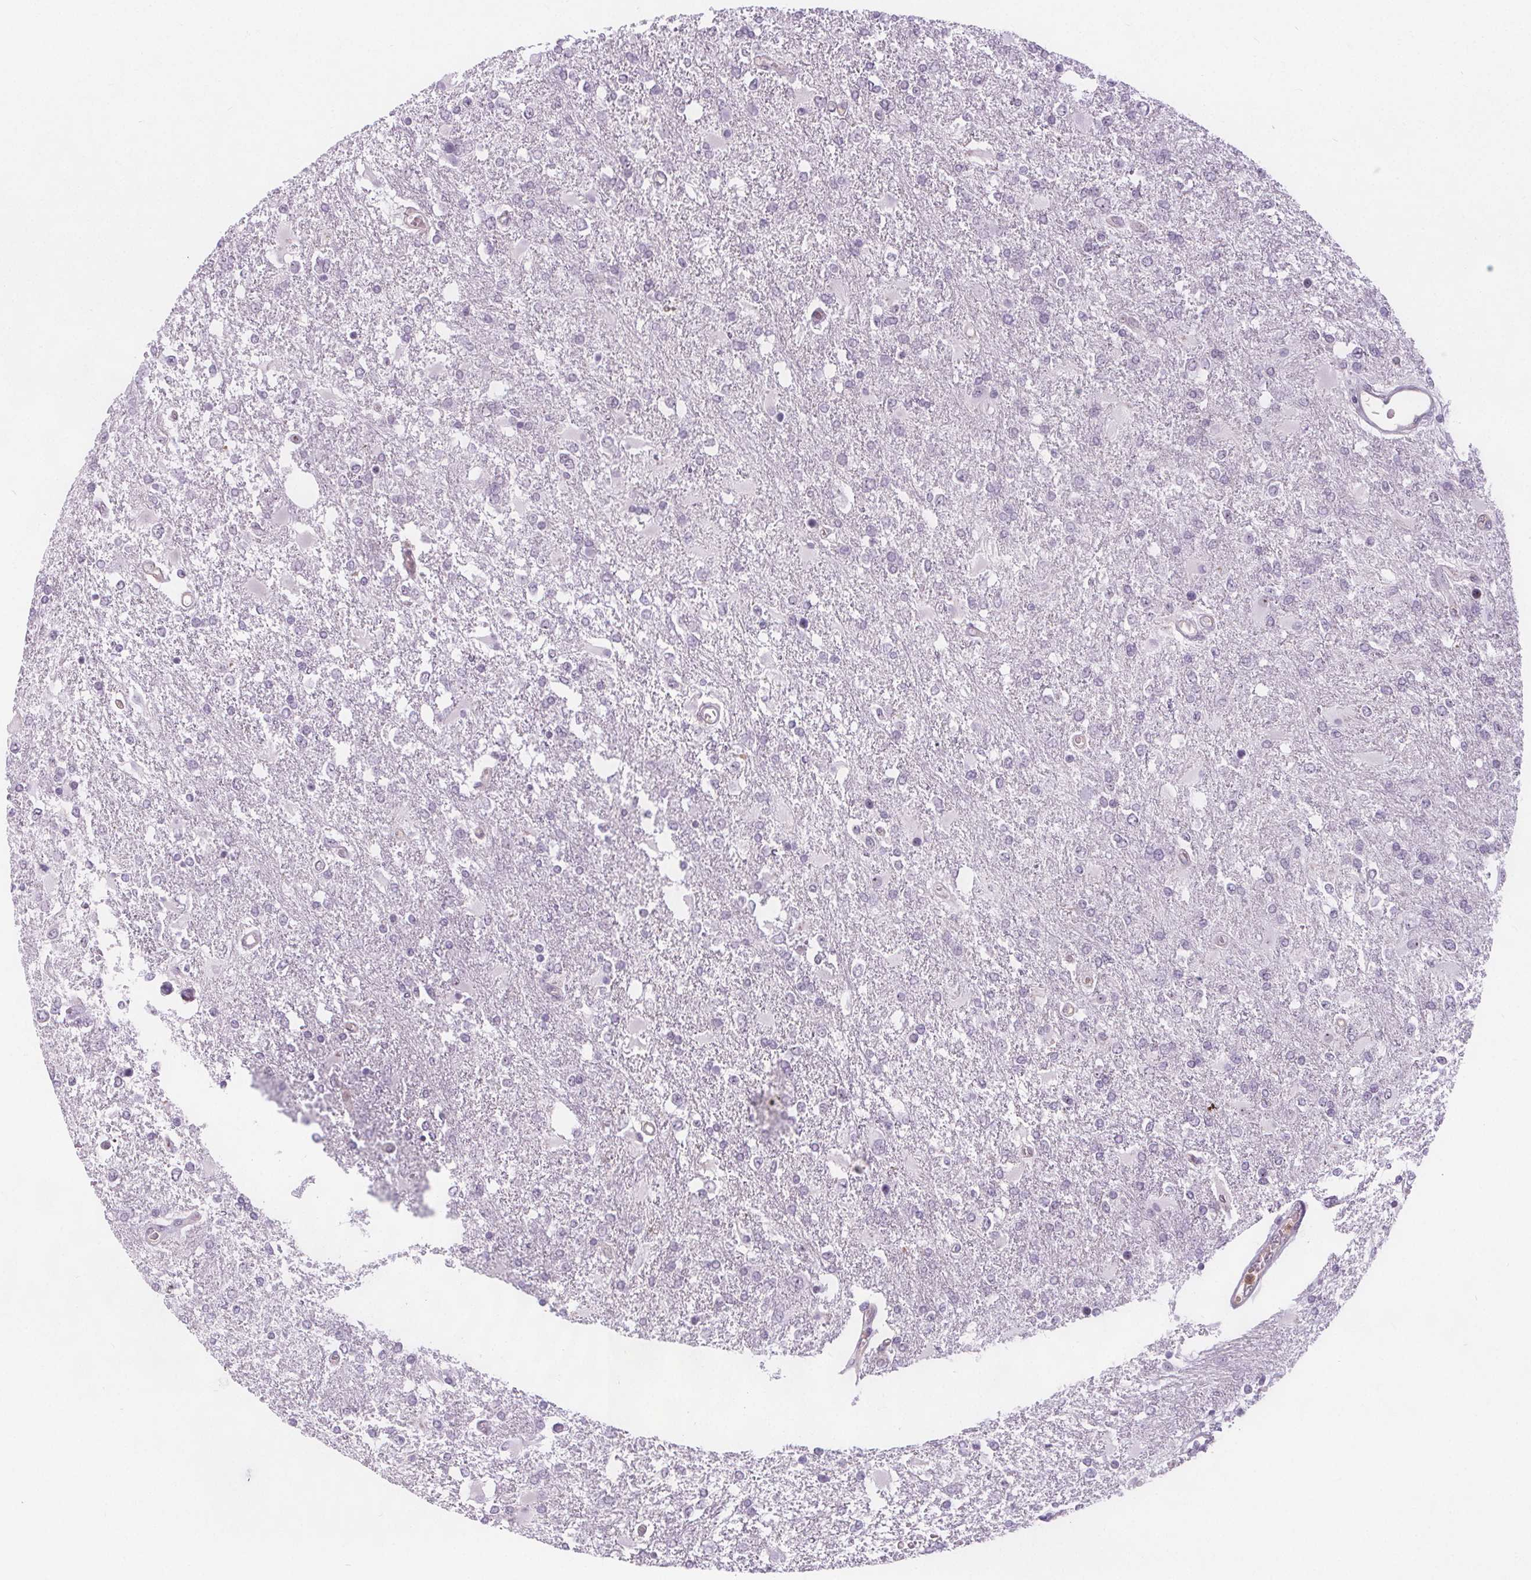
{"staining": {"intensity": "negative", "quantity": "none", "location": "none"}, "tissue": "glioma", "cell_type": "Tumor cells", "image_type": "cancer", "snomed": [{"axis": "morphology", "description": "Glioma, malignant, High grade"}, {"axis": "topography", "description": "Cerebral cortex"}], "caption": "High power microscopy histopathology image of an IHC image of glioma, revealing no significant positivity in tumor cells. The staining is performed using DAB (3,3'-diaminobenzidine) brown chromogen with nuclei counter-stained in using hematoxylin.", "gene": "NOLC1", "patient": {"sex": "male", "age": 79}}